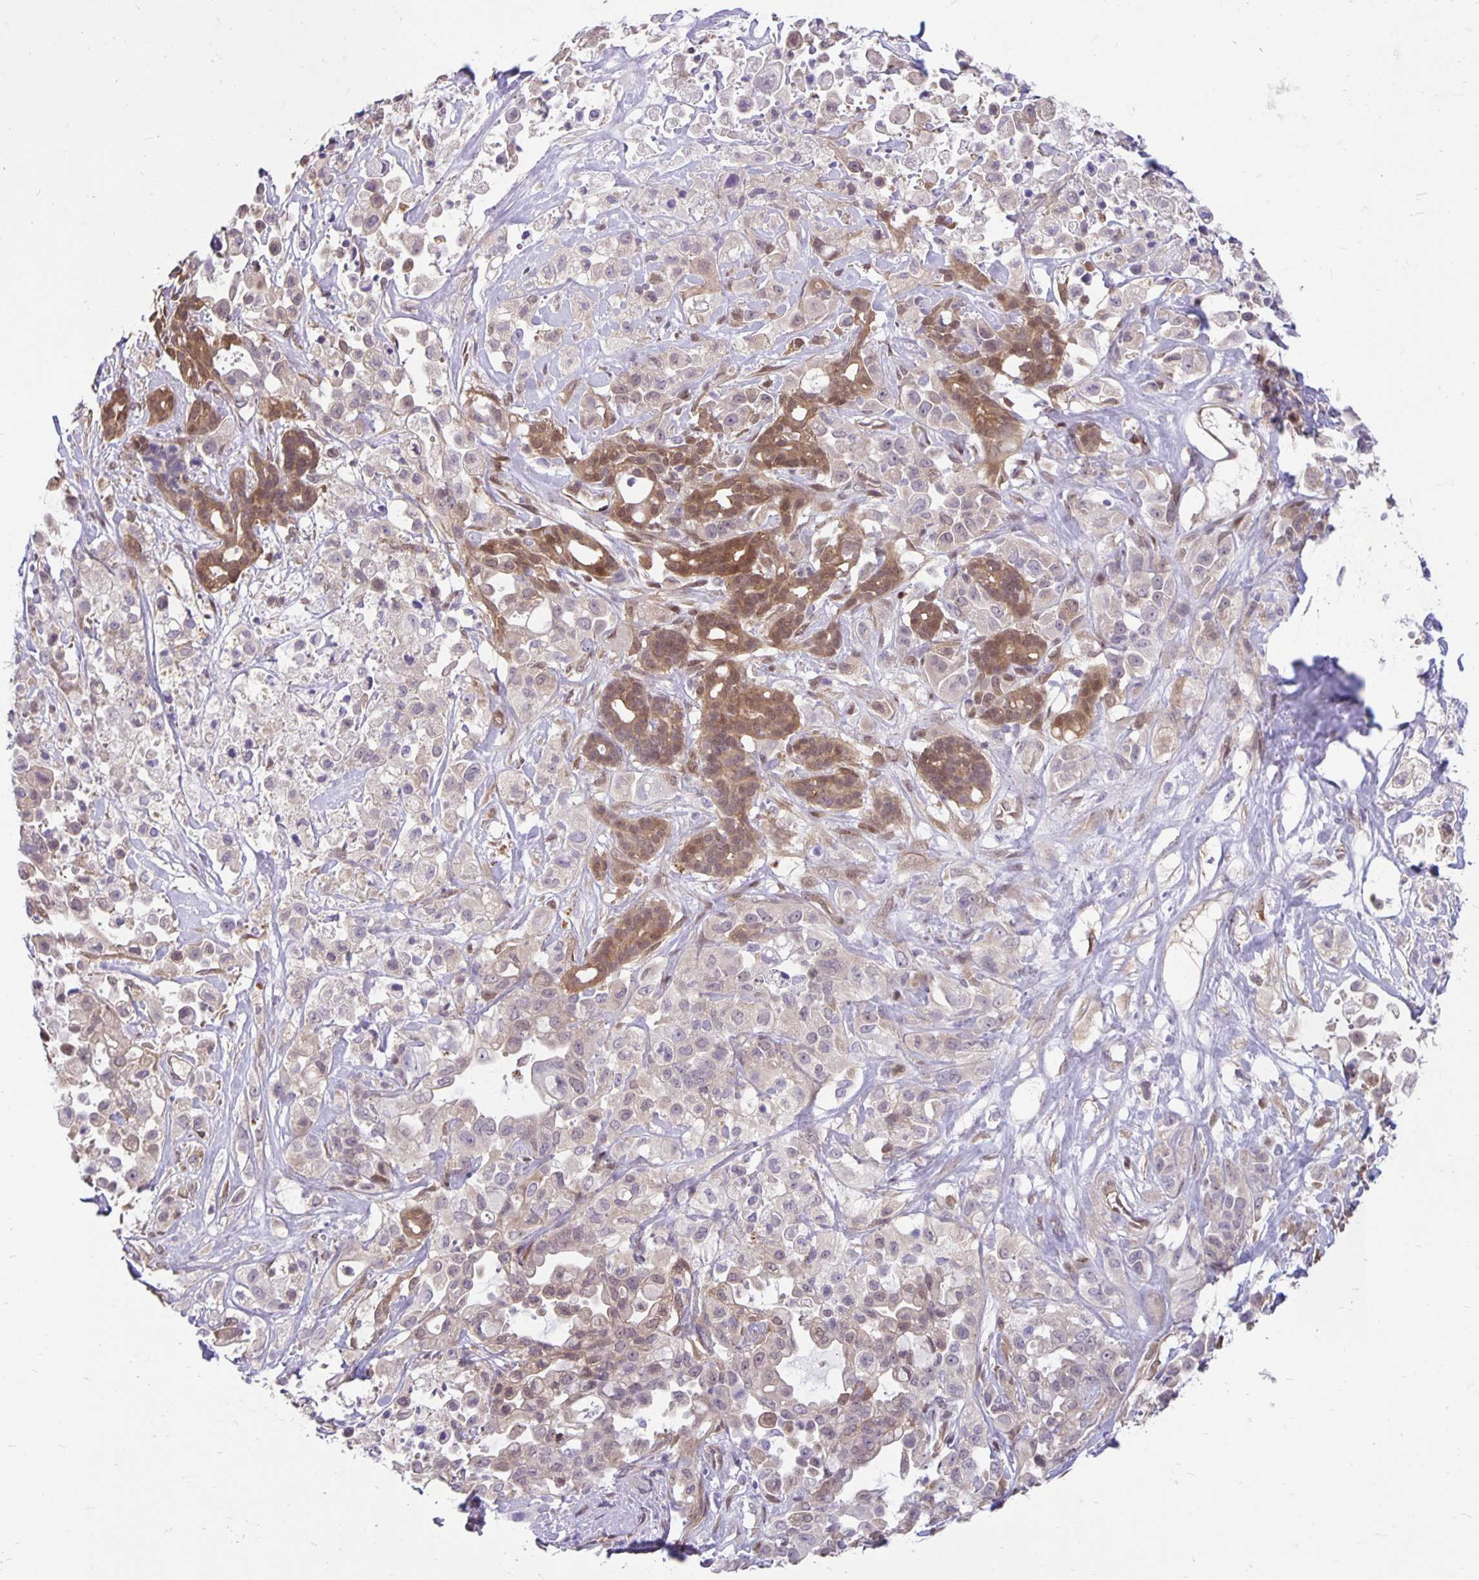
{"staining": {"intensity": "negative", "quantity": "none", "location": "none"}, "tissue": "pancreatic cancer", "cell_type": "Tumor cells", "image_type": "cancer", "snomed": [{"axis": "morphology", "description": "Adenocarcinoma, NOS"}, {"axis": "topography", "description": "Pancreas"}], "caption": "Tumor cells are negative for protein expression in human pancreatic adenocarcinoma.", "gene": "TAX1BP3", "patient": {"sex": "male", "age": 44}}